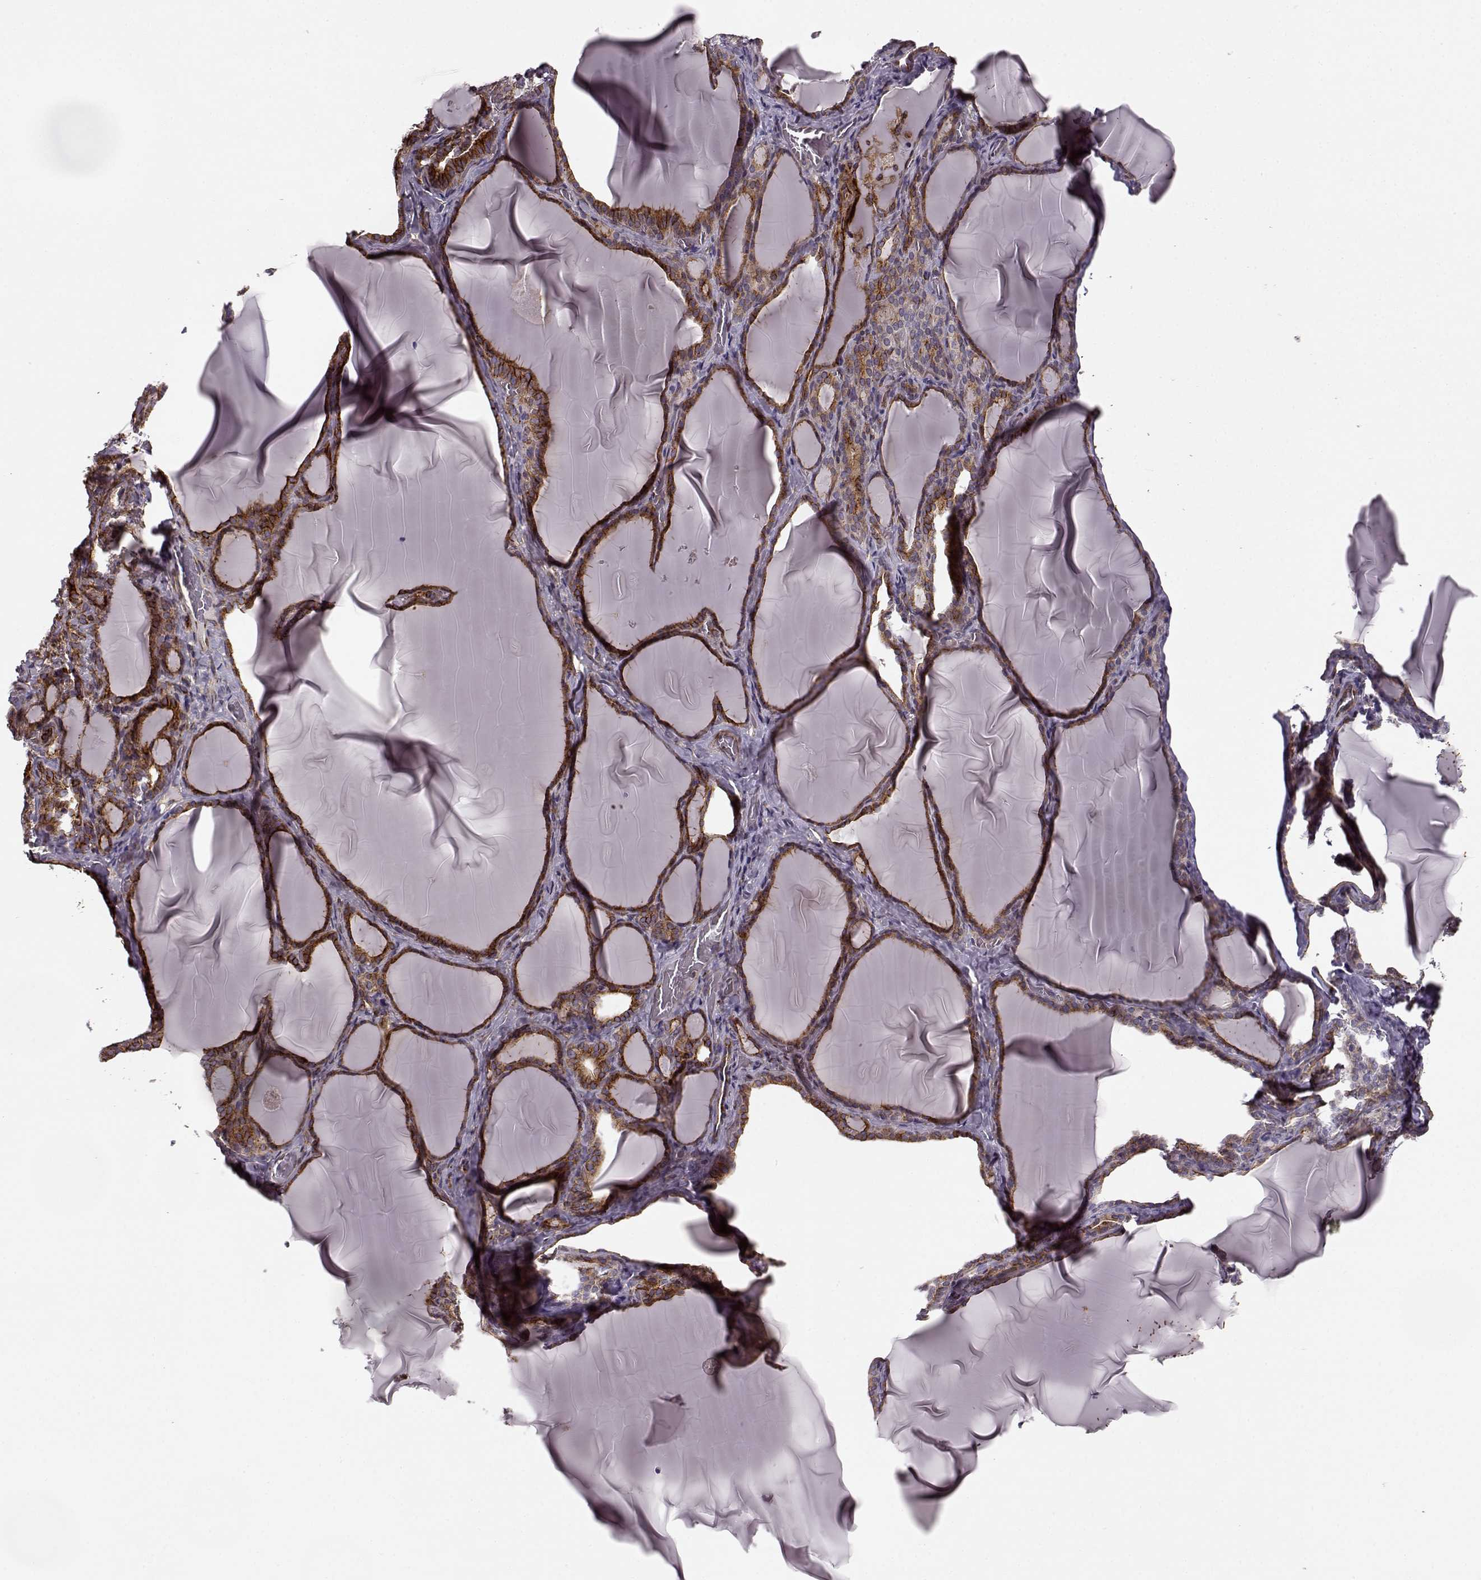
{"staining": {"intensity": "strong", "quantity": ">75%", "location": "cytoplasmic/membranous"}, "tissue": "thyroid gland", "cell_type": "Glandular cells", "image_type": "normal", "snomed": [{"axis": "morphology", "description": "Normal tissue, NOS"}, {"axis": "morphology", "description": "Hyperplasia, NOS"}, {"axis": "topography", "description": "Thyroid gland"}], "caption": "Immunohistochemistry histopathology image of unremarkable human thyroid gland stained for a protein (brown), which demonstrates high levels of strong cytoplasmic/membranous expression in approximately >75% of glandular cells.", "gene": "MTR", "patient": {"sex": "female", "age": 27}}